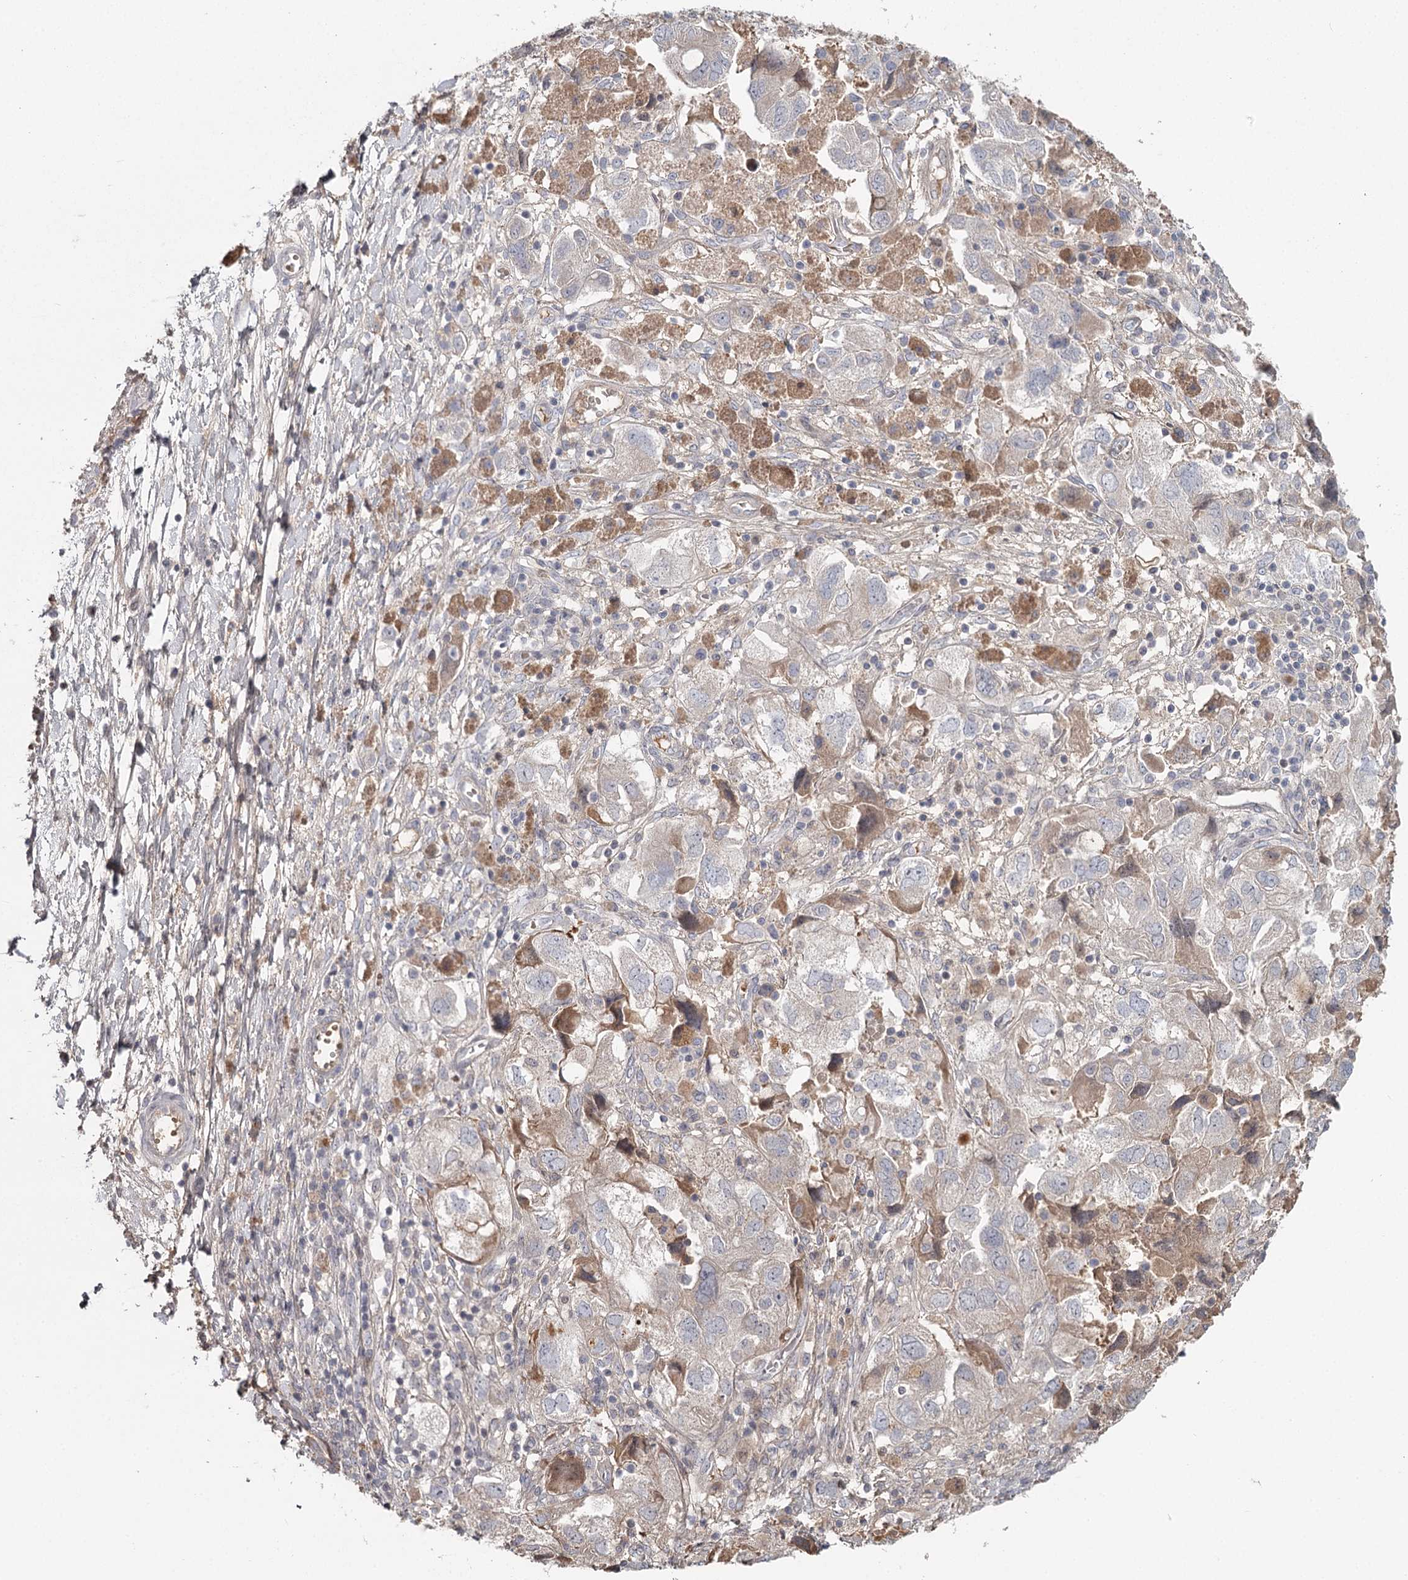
{"staining": {"intensity": "negative", "quantity": "none", "location": "none"}, "tissue": "ovarian cancer", "cell_type": "Tumor cells", "image_type": "cancer", "snomed": [{"axis": "morphology", "description": "Carcinoma, NOS"}, {"axis": "morphology", "description": "Cystadenocarcinoma, serous, NOS"}, {"axis": "topography", "description": "Ovary"}], "caption": "Immunohistochemical staining of human serous cystadenocarcinoma (ovarian) reveals no significant positivity in tumor cells. (DAB (3,3'-diaminobenzidine) immunohistochemistry (IHC), high magnification).", "gene": "DHRS9", "patient": {"sex": "female", "age": 69}}